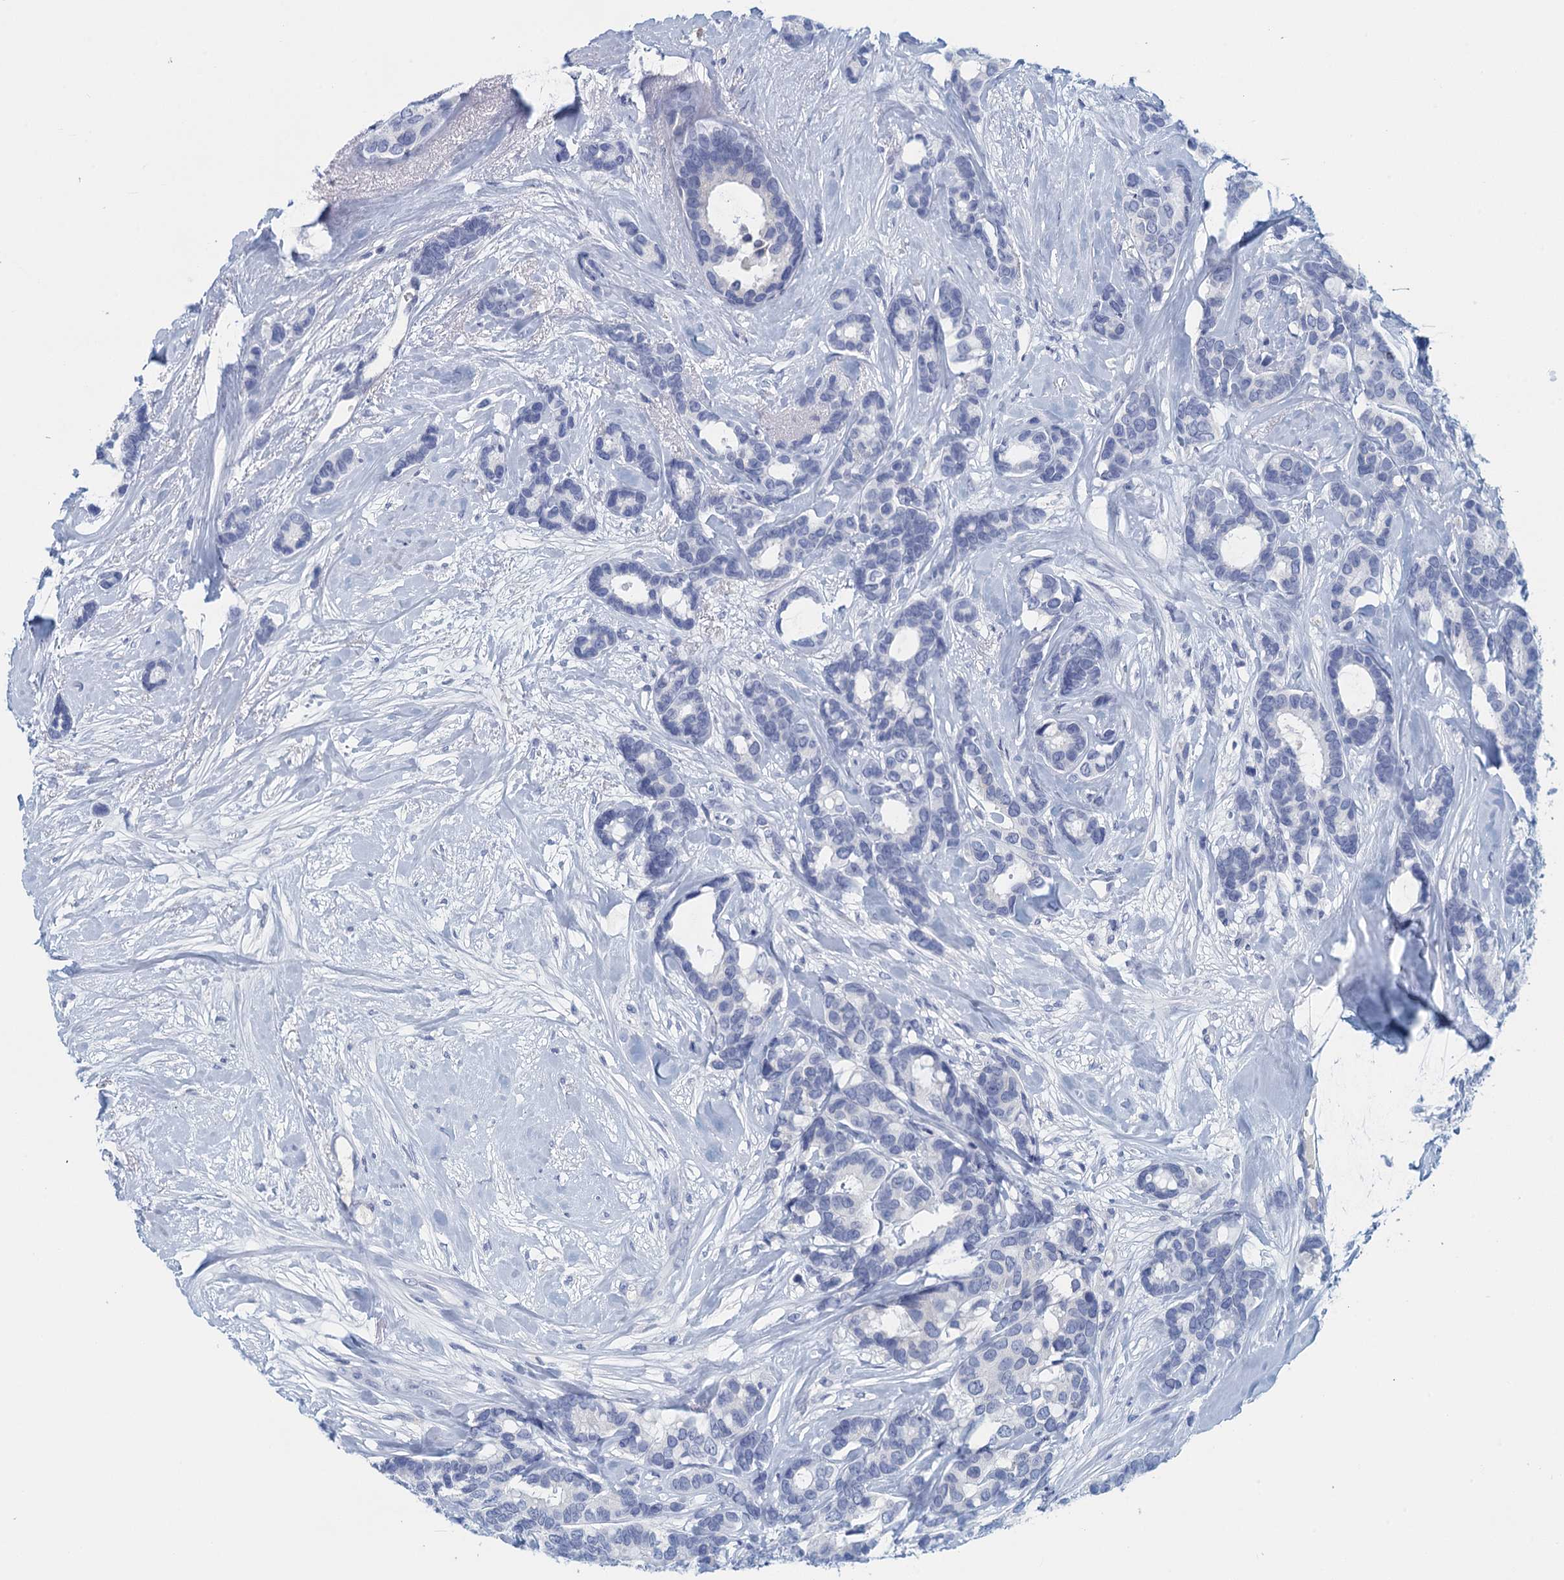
{"staining": {"intensity": "negative", "quantity": "none", "location": "none"}, "tissue": "breast cancer", "cell_type": "Tumor cells", "image_type": "cancer", "snomed": [{"axis": "morphology", "description": "Duct carcinoma"}, {"axis": "topography", "description": "Breast"}], "caption": "DAB immunohistochemical staining of breast invasive ductal carcinoma displays no significant positivity in tumor cells.", "gene": "CYP51A1", "patient": {"sex": "female", "age": 87}}